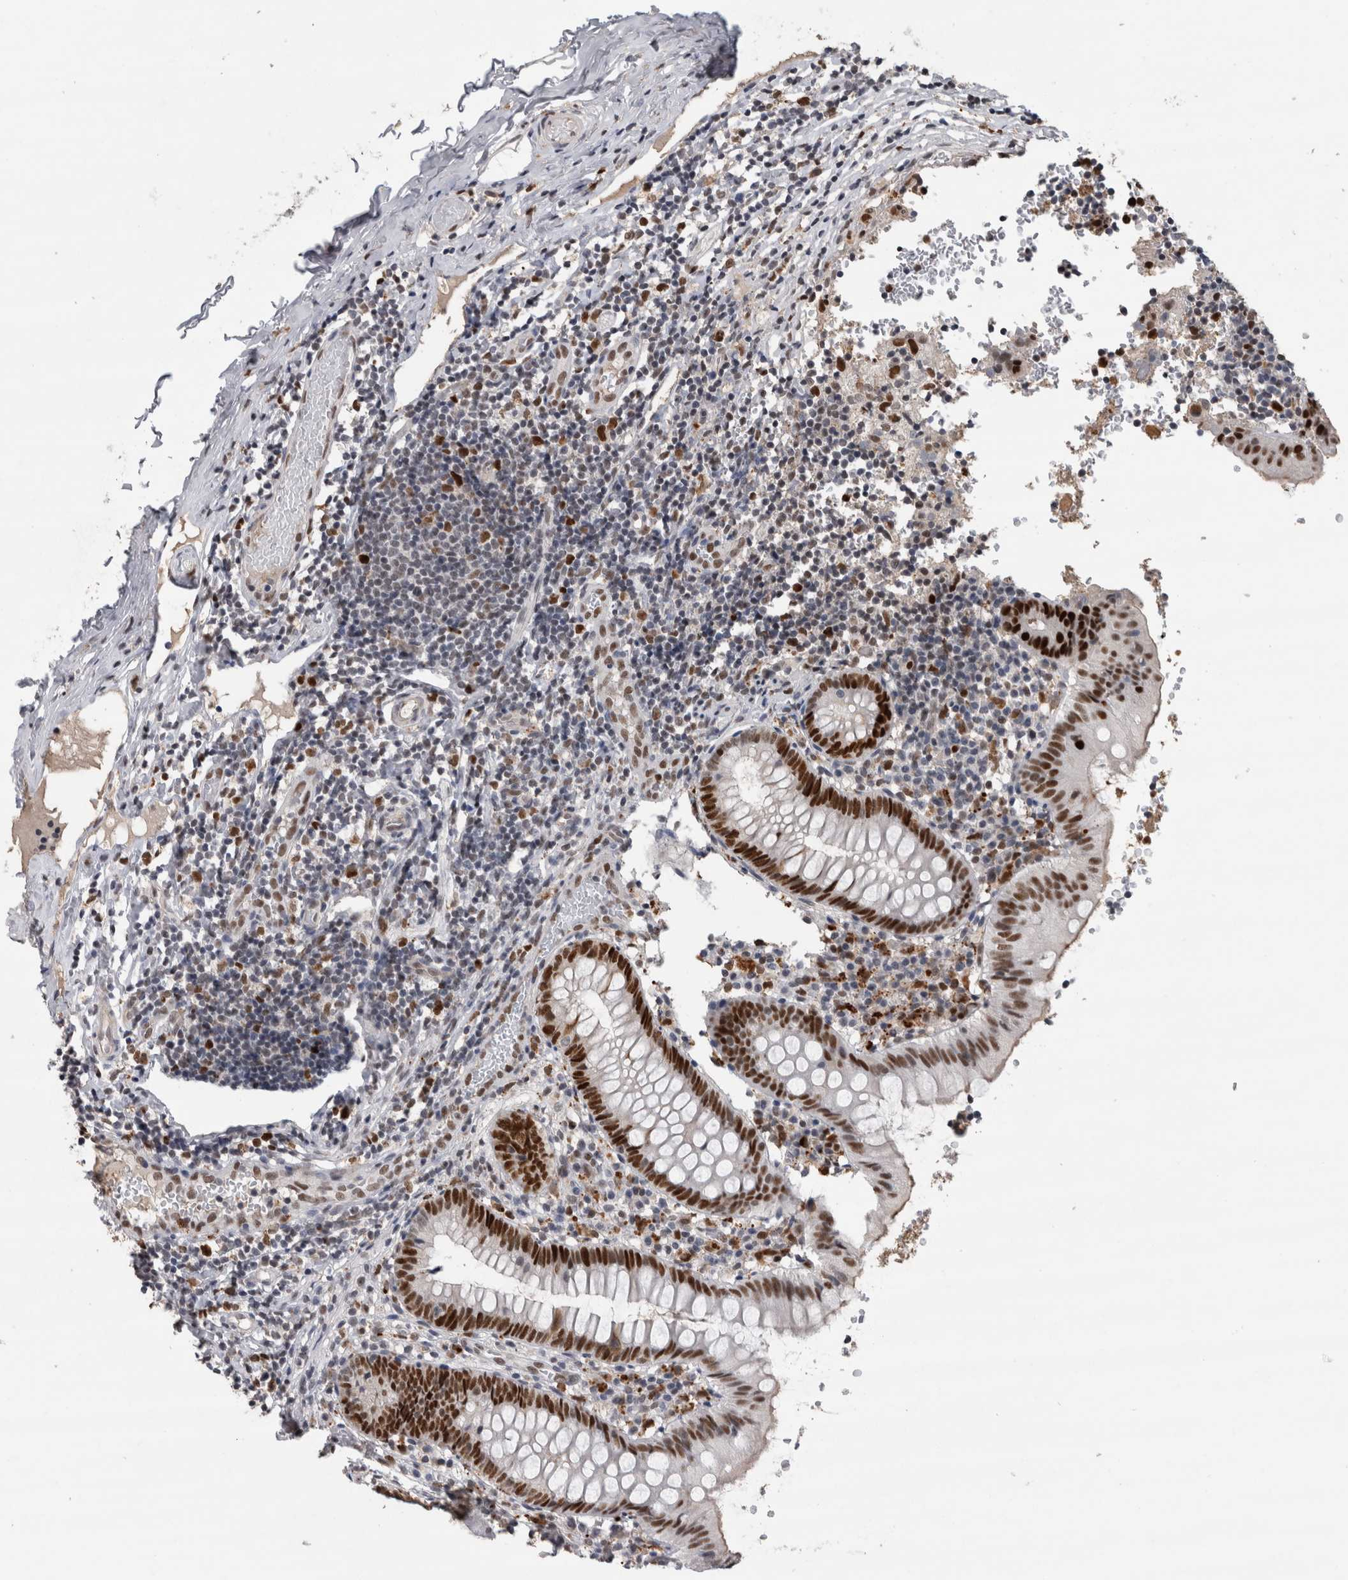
{"staining": {"intensity": "strong", "quantity": ">75%", "location": "nuclear"}, "tissue": "appendix", "cell_type": "Glandular cells", "image_type": "normal", "snomed": [{"axis": "morphology", "description": "Normal tissue, NOS"}, {"axis": "topography", "description": "Appendix"}], "caption": "Immunohistochemical staining of unremarkable appendix shows >75% levels of strong nuclear protein staining in approximately >75% of glandular cells. Nuclei are stained in blue.", "gene": "POLD2", "patient": {"sex": "male", "age": 8}}